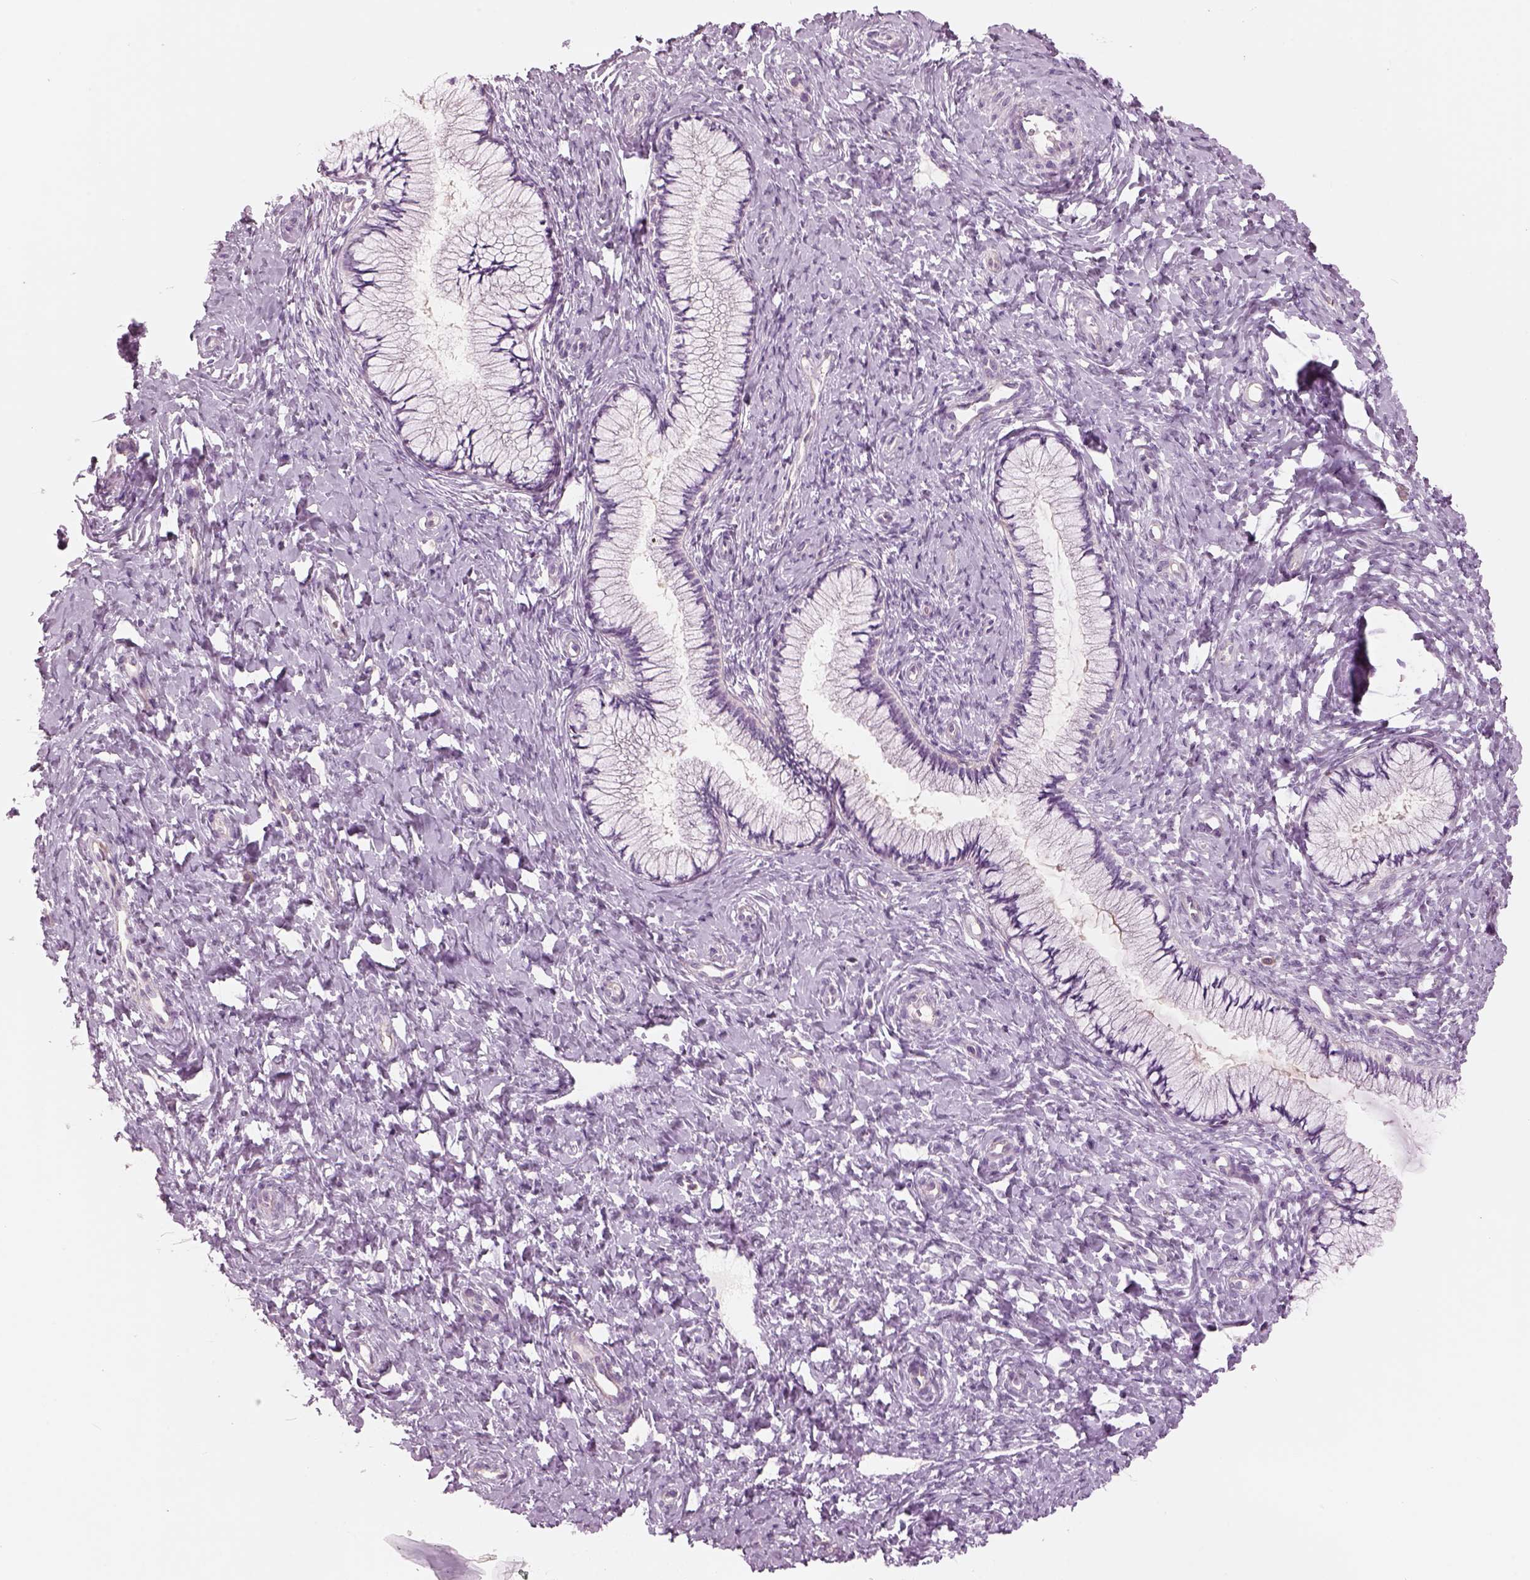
{"staining": {"intensity": "negative", "quantity": "none", "location": "none"}, "tissue": "cervix", "cell_type": "Glandular cells", "image_type": "normal", "snomed": [{"axis": "morphology", "description": "Normal tissue, NOS"}, {"axis": "topography", "description": "Cervix"}], "caption": "A micrograph of human cervix is negative for staining in glandular cells. (DAB immunohistochemistry with hematoxylin counter stain).", "gene": "SLC1A7", "patient": {"sex": "female", "age": 37}}